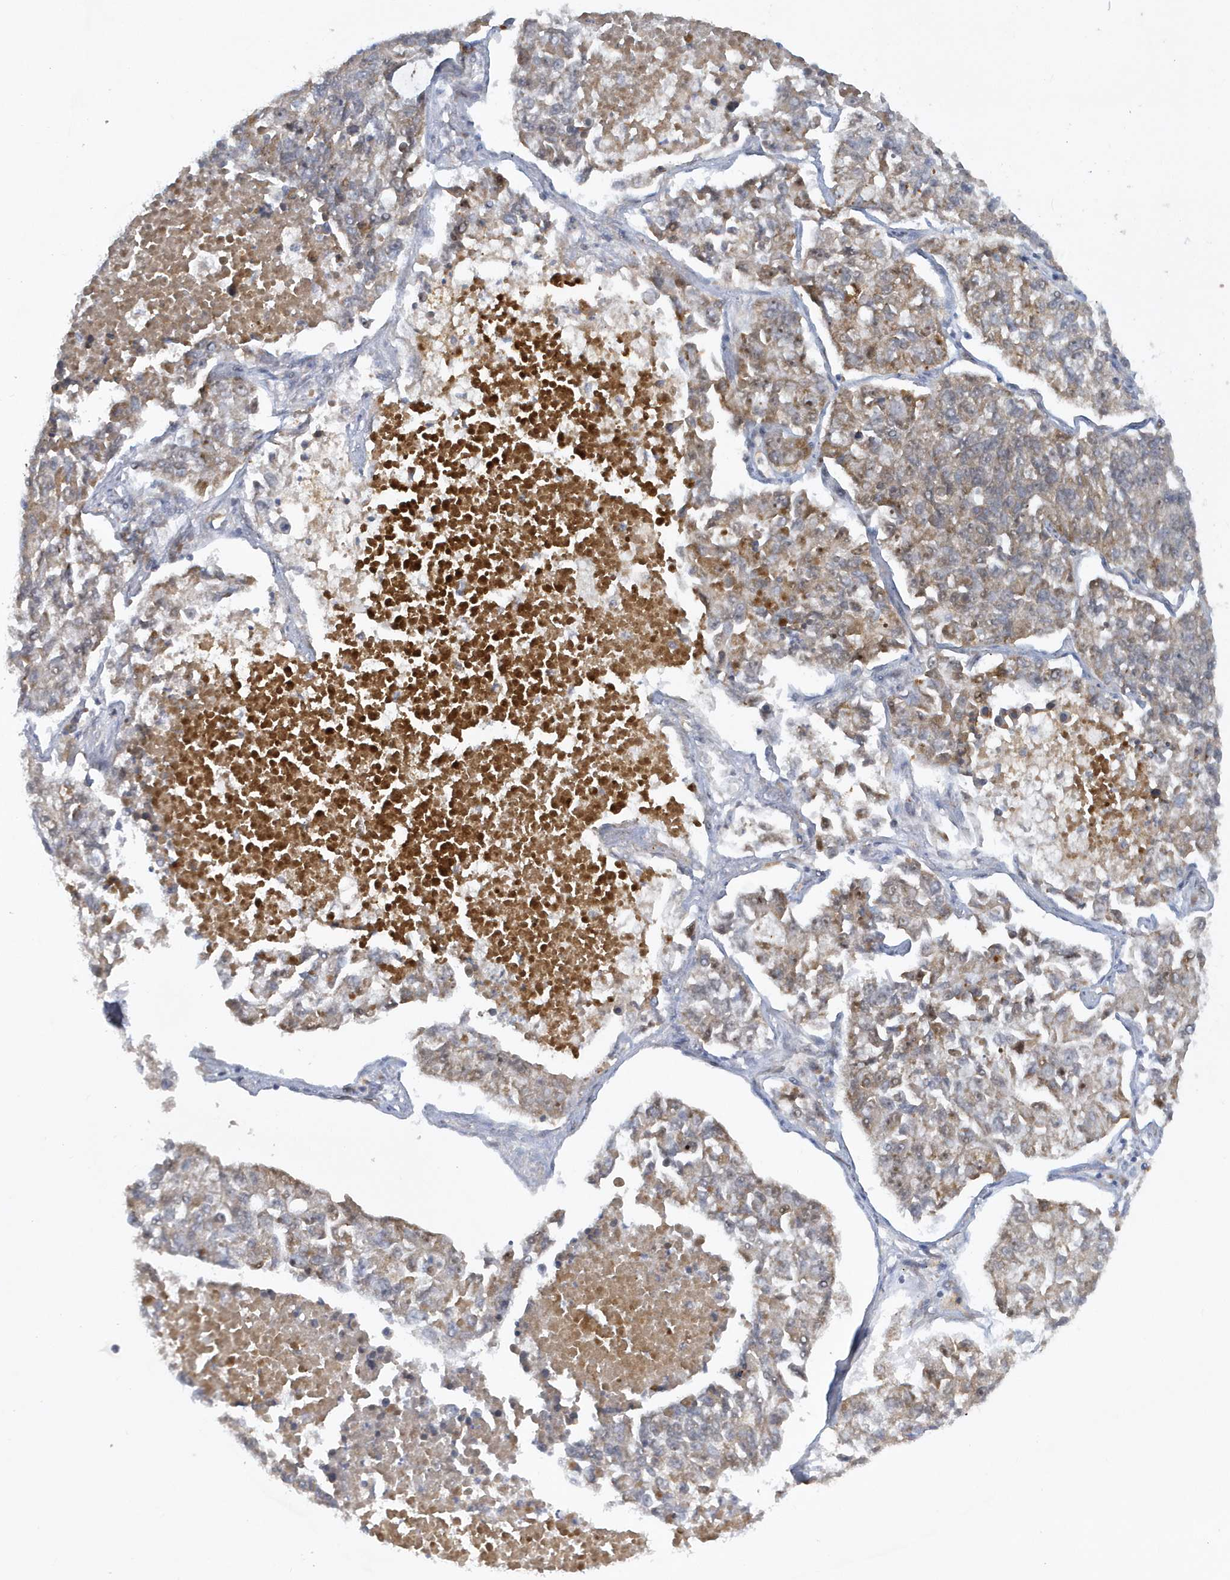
{"staining": {"intensity": "weak", "quantity": "25%-75%", "location": "cytoplasmic/membranous"}, "tissue": "lung cancer", "cell_type": "Tumor cells", "image_type": "cancer", "snomed": [{"axis": "morphology", "description": "Adenocarcinoma, NOS"}, {"axis": "topography", "description": "Lung"}], "caption": "The micrograph displays staining of adenocarcinoma (lung), revealing weak cytoplasmic/membranous protein staining (brown color) within tumor cells.", "gene": "ATG4A", "patient": {"sex": "male", "age": 49}}